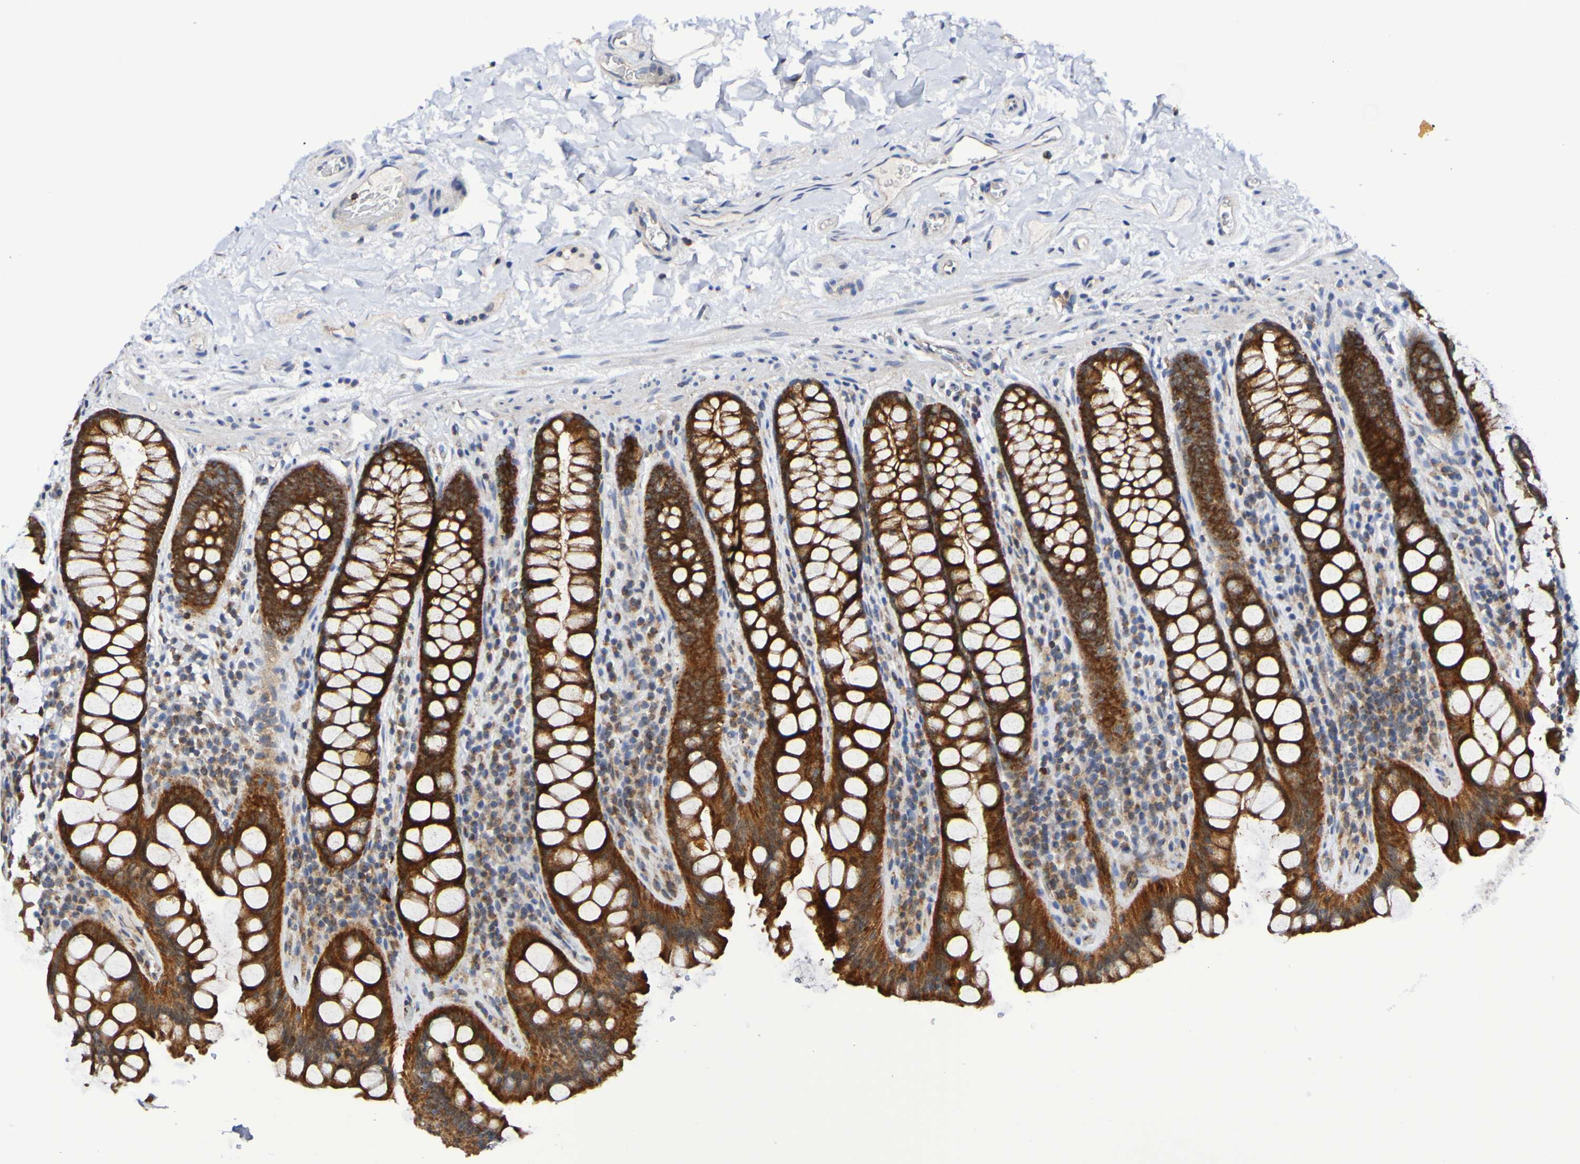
{"staining": {"intensity": "negative", "quantity": "none", "location": "none"}, "tissue": "colon", "cell_type": "Endothelial cells", "image_type": "normal", "snomed": [{"axis": "morphology", "description": "Normal tissue, NOS"}, {"axis": "topography", "description": "Colon"}], "caption": "There is no significant staining in endothelial cells of colon. (IHC, brightfield microscopy, high magnification).", "gene": "GJB1", "patient": {"sex": "female", "age": 80}}